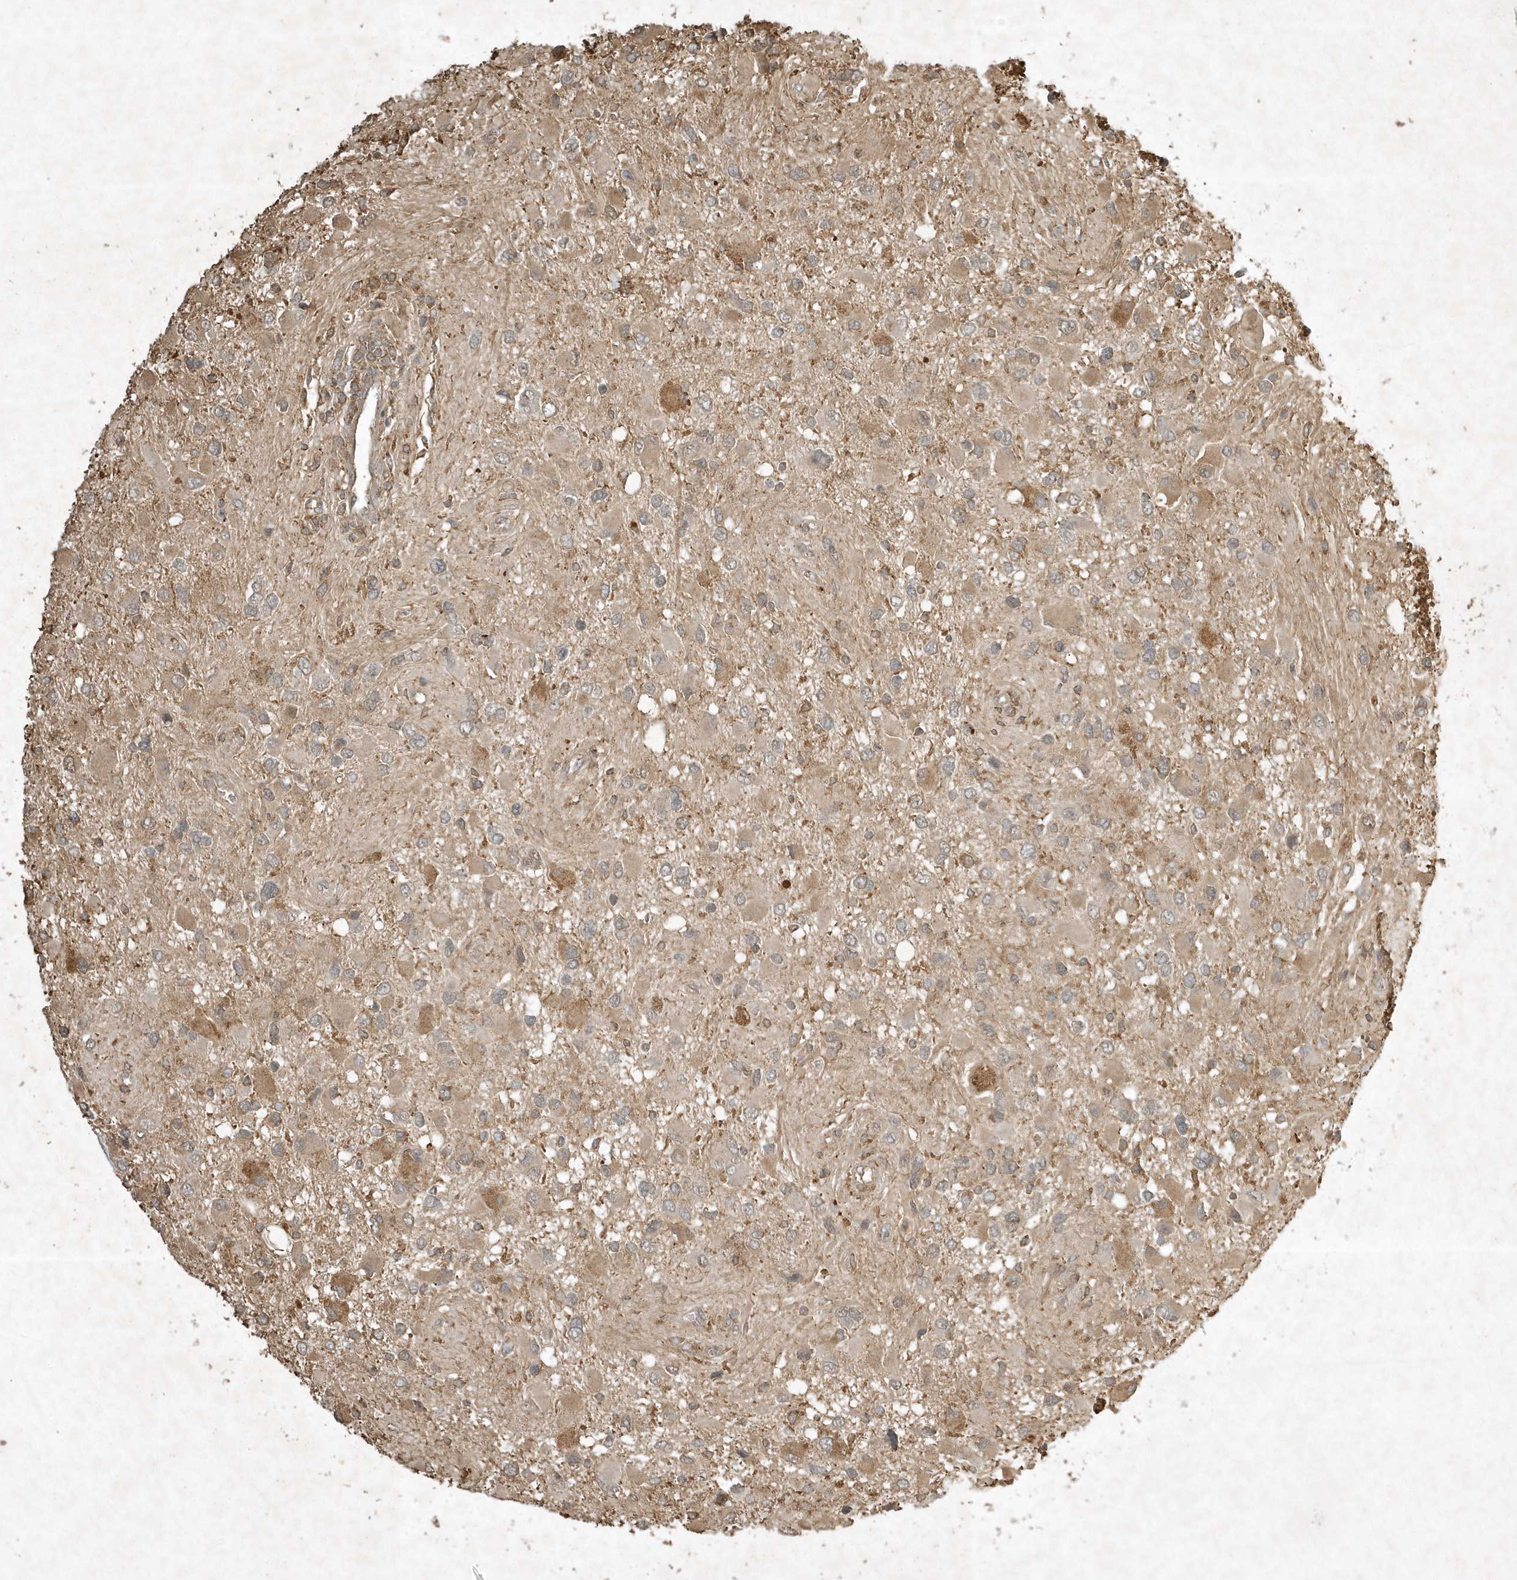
{"staining": {"intensity": "weak", "quantity": "<25%", "location": "cytoplasmic/membranous"}, "tissue": "glioma", "cell_type": "Tumor cells", "image_type": "cancer", "snomed": [{"axis": "morphology", "description": "Glioma, malignant, High grade"}, {"axis": "topography", "description": "Brain"}], "caption": "IHC photomicrograph of human glioma stained for a protein (brown), which exhibits no positivity in tumor cells. (DAB (3,3'-diaminobenzidine) immunohistochemistry (IHC) visualized using brightfield microscopy, high magnification).", "gene": "TNFAIP6", "patient": {"sex": "male", "age": 53}}